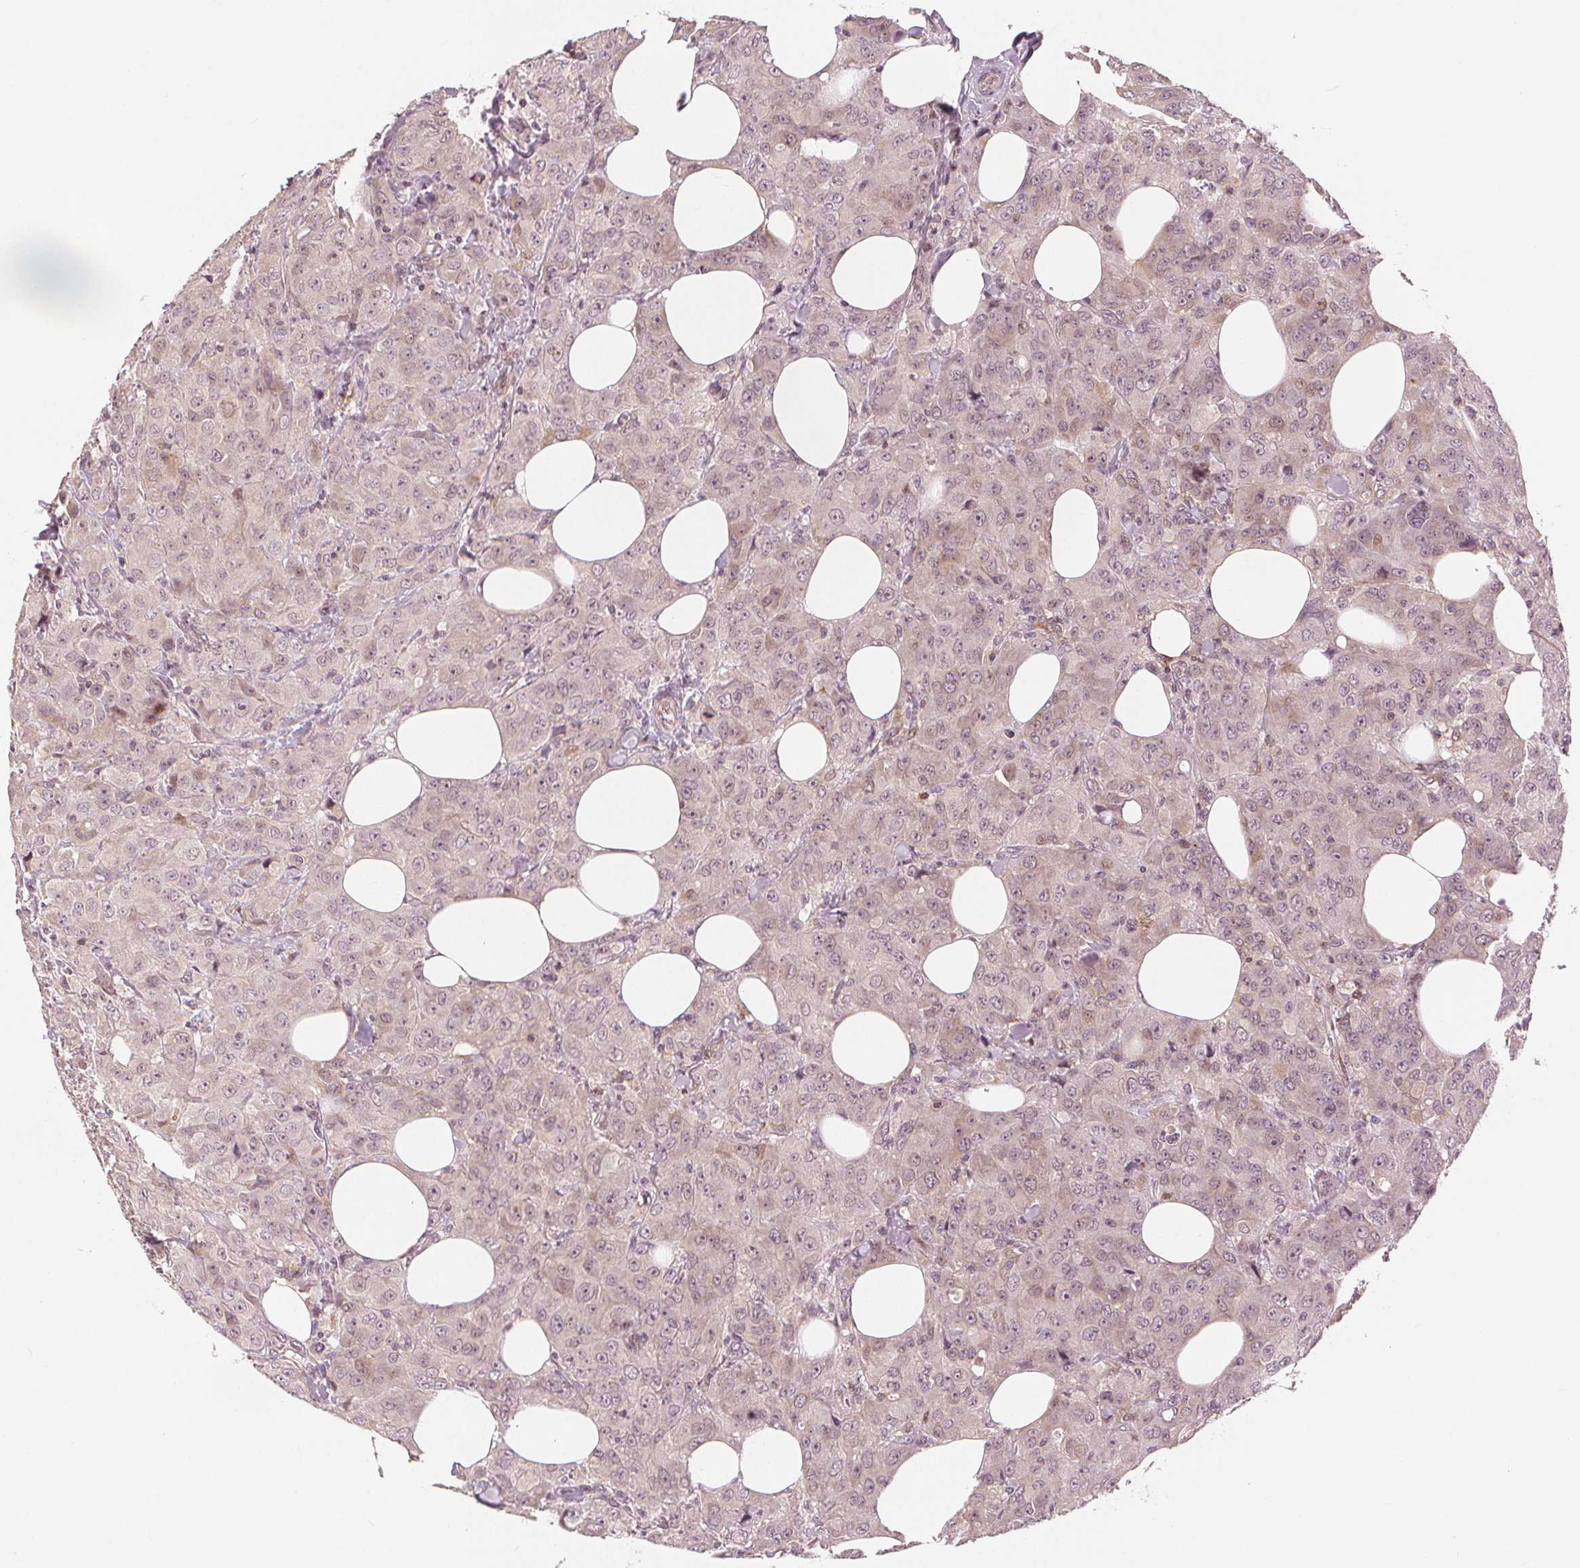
{"staining": {"intensity": "negative", "quantity": "none", "location": "none"}, "tissue": "breast cancer", "cell_type": "Tumor cells", "image_type": "cancer", "snomed": [{"axis": "morphology", "description": "Normal tissue, NOS"}, {"axis": "morphology", "description": "Duct carcinoma"}, {"axis": "topography", "description": "Breast"}], "caption": "A micrograph of breast cancer (infiltrating ductal carcinoma) stained for a protein displays no brown staining in tumor cells. Brightfield microscopy of IHC stained with DAB (brown) and hematoxylin (blue), captured at high magnification.", "gene": "SLC34A1", "patient": {"sex": "female", "age": 43}}